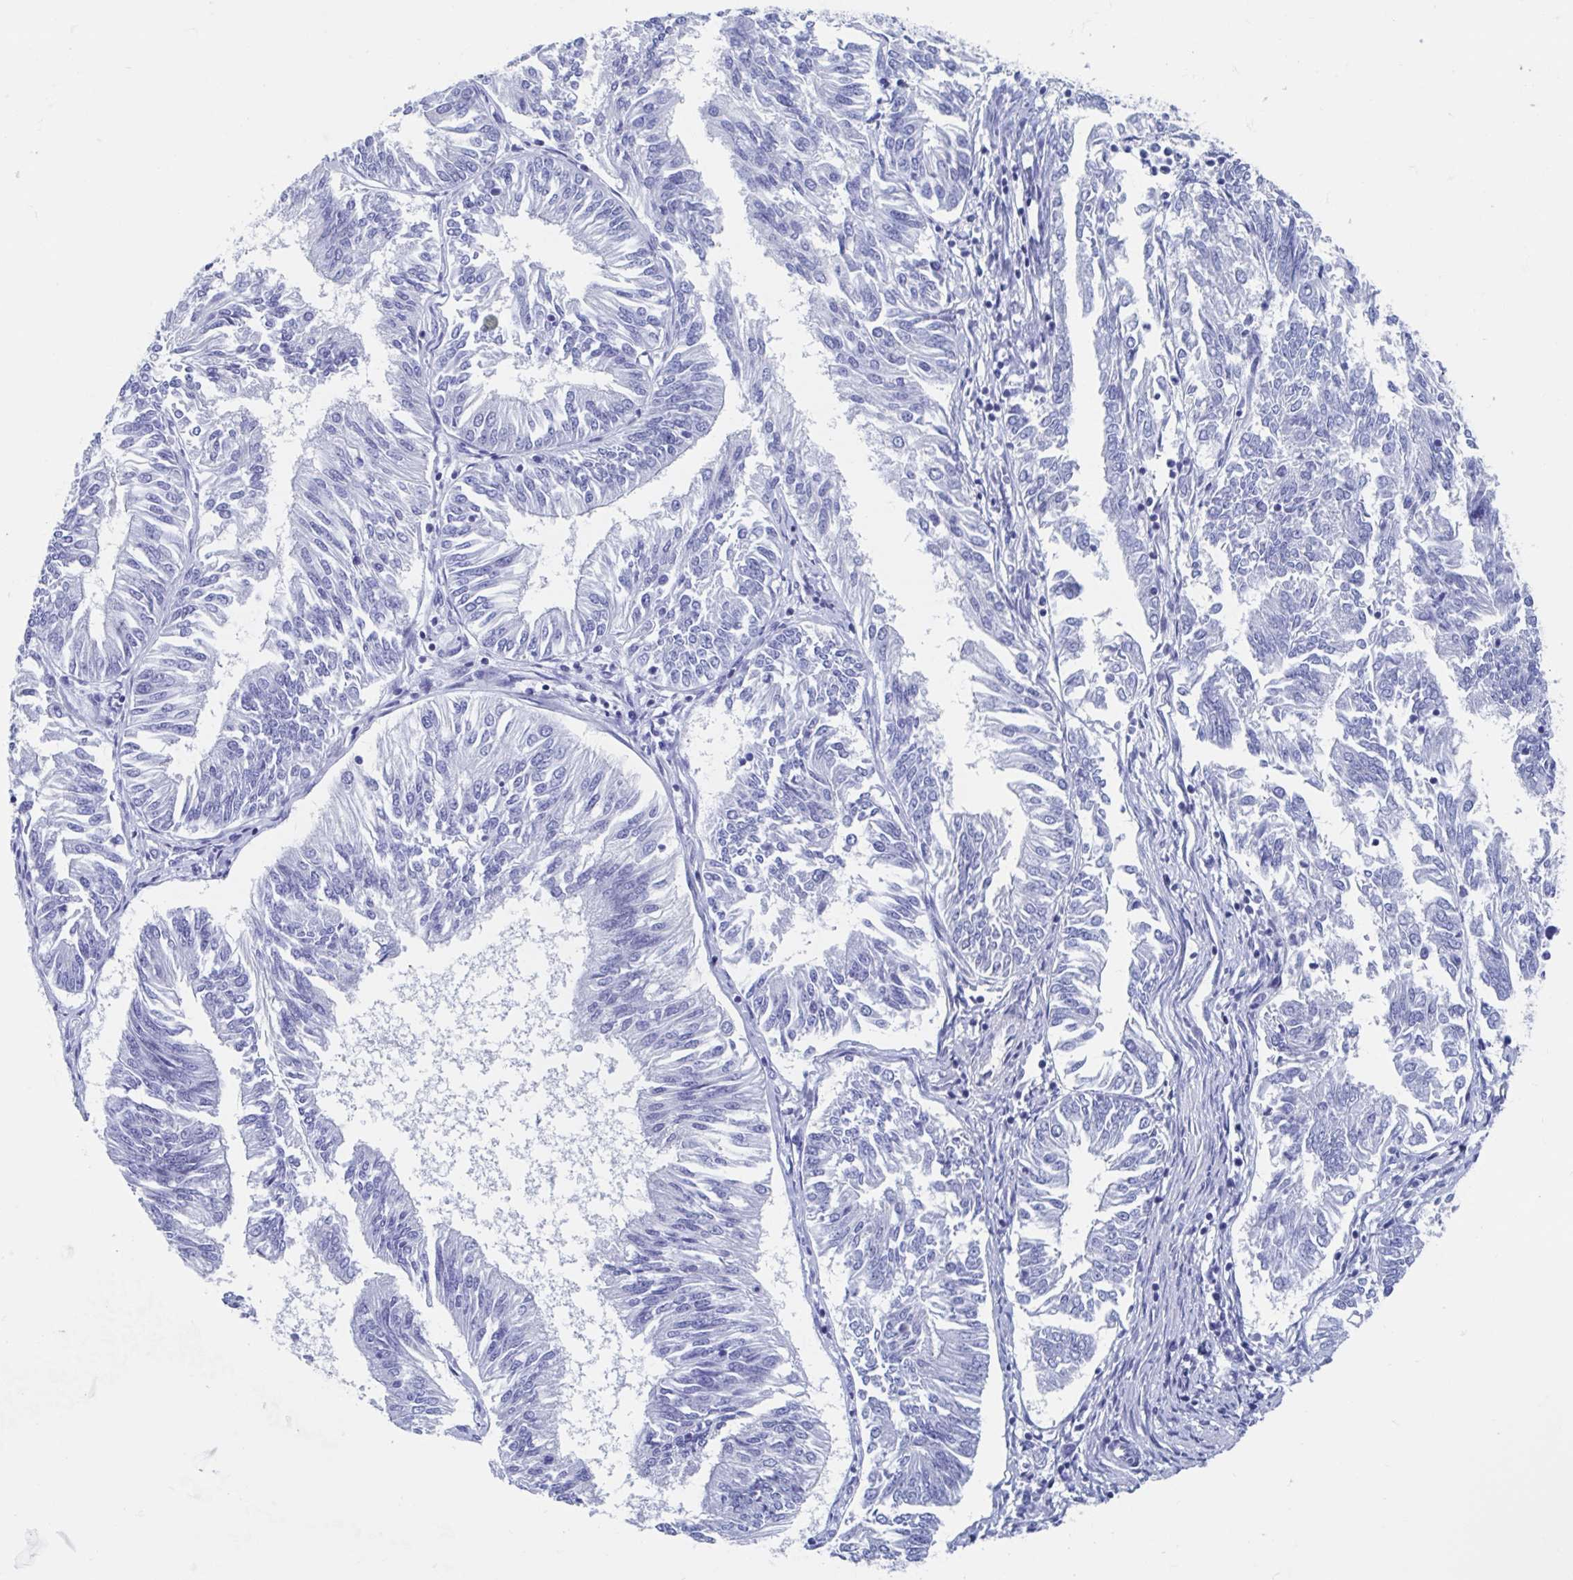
{"staining": {"intensity": "negative", "quantity": "none", "location": "none"}, "tissue": "endometrial cancer", "cell_type": "Tumor cells", "image_type": "cancer", "snomed": [{"axis": "morphology", "description": "Adenocarcinoma, NOS"}, {"axis": "topography", "description": "Endometrium"}], "caption": "A histopathology image of endometrial cancer stained for a protein exhibits no brown staining in tumor cells.", "gene": "SHCBP1L", "patient": {"sex": "female", "age": 58}}